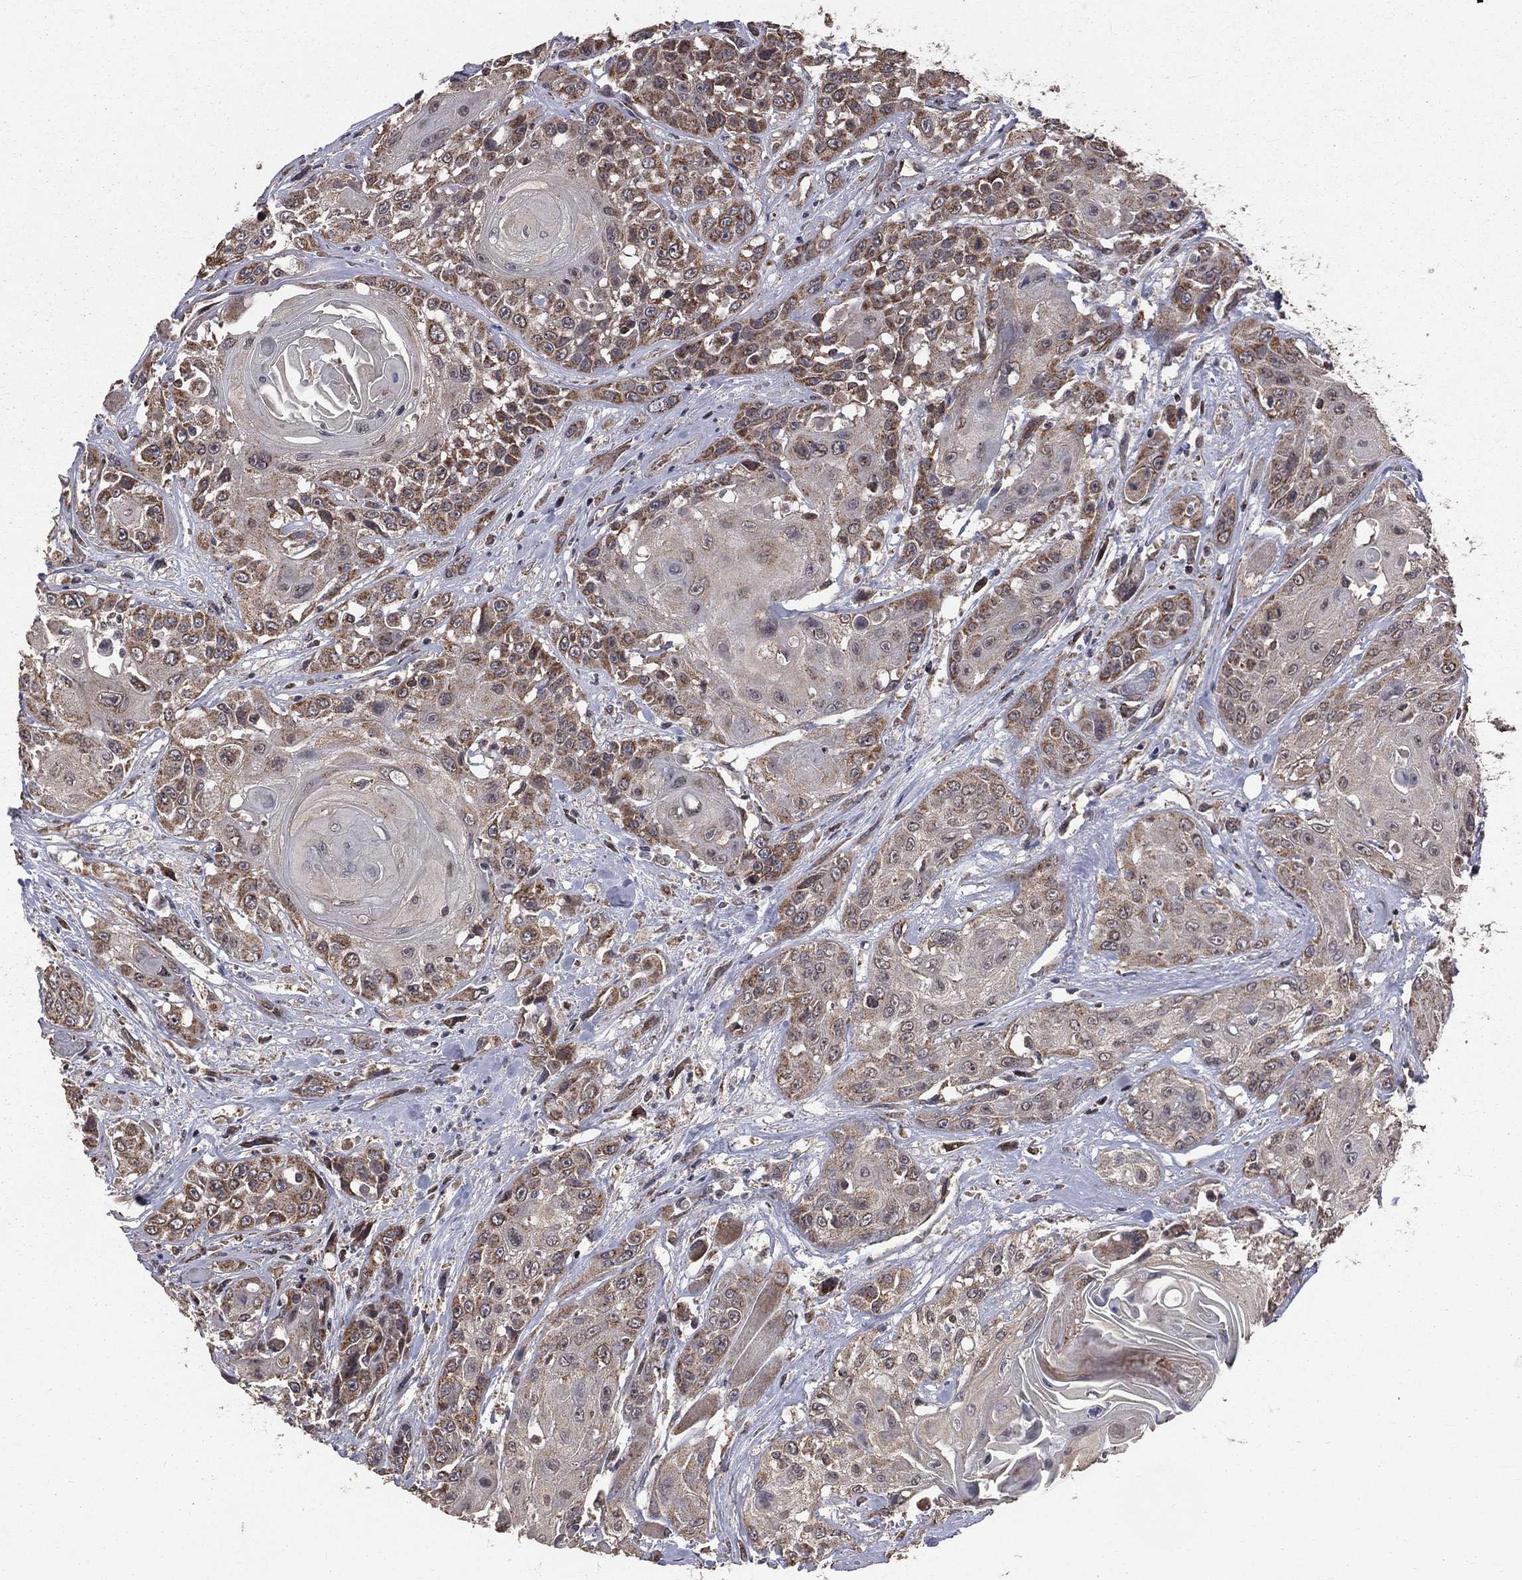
{"staining": {"intensity": "moderate", "quantity": "<25%", "location": "cytoplasmic/membranous"}, "tissue": "head and neck cancer", "cell_type": "Tumor cells", "image_type": "cancer", "snomed": [{"axis": "morphology", "description": "Squamous cell carcinoma, NOS"}, {"axis": "topography", "description": "Head-Neck"}], "caption": "Head and neck squamous cell carcinoma tissue shows moderate cytoplasmic/membranous positivity in approximately <25% of tumor cells The staining was performed using DAB, with brown indicating positive protein expression. Nuclei are stained blue with hematoxylin.", "gene": "MRPL46", "patient": {"sex": "female", "age": 59}}